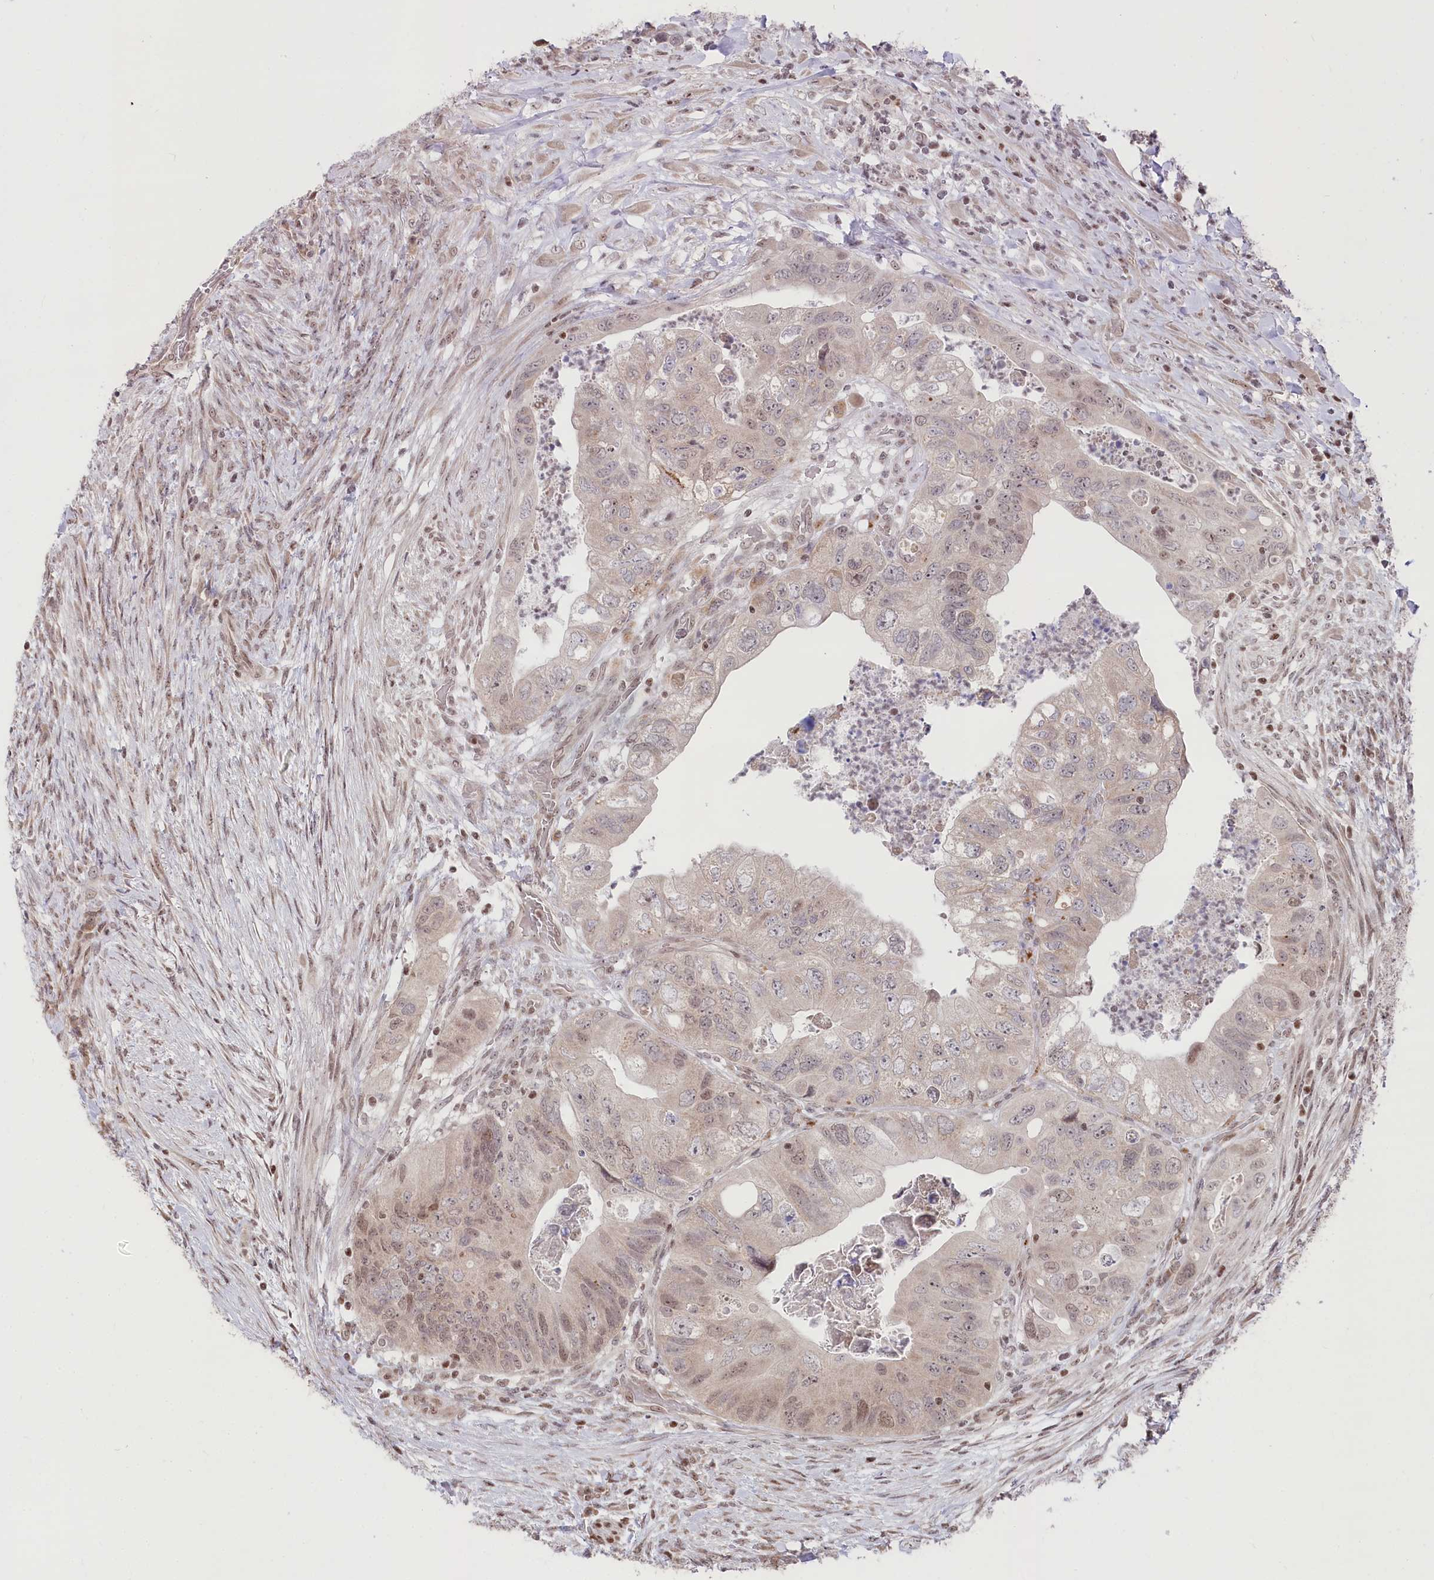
{"staining": {"intensity": "weak", "quantity": "25%-75%", "location": "nuclear"}, "tissue": "colorectal cancer", "cell_type": "Tumor cells", "image_type": "cancer", "snomed": [{"axis": "morphology", "description": "Adenocarcinoma, NOS"}, {"axis": "topography", "description": "Rectum"}], "caption": "Weak nuclear positivity for a protein is seen in approximately 25%-75% of tumor cells of adenocarcinoma (colorectal) using IHC.", "gene": "CGGBP1", "patient": {"sex": "male", "age": 63}}